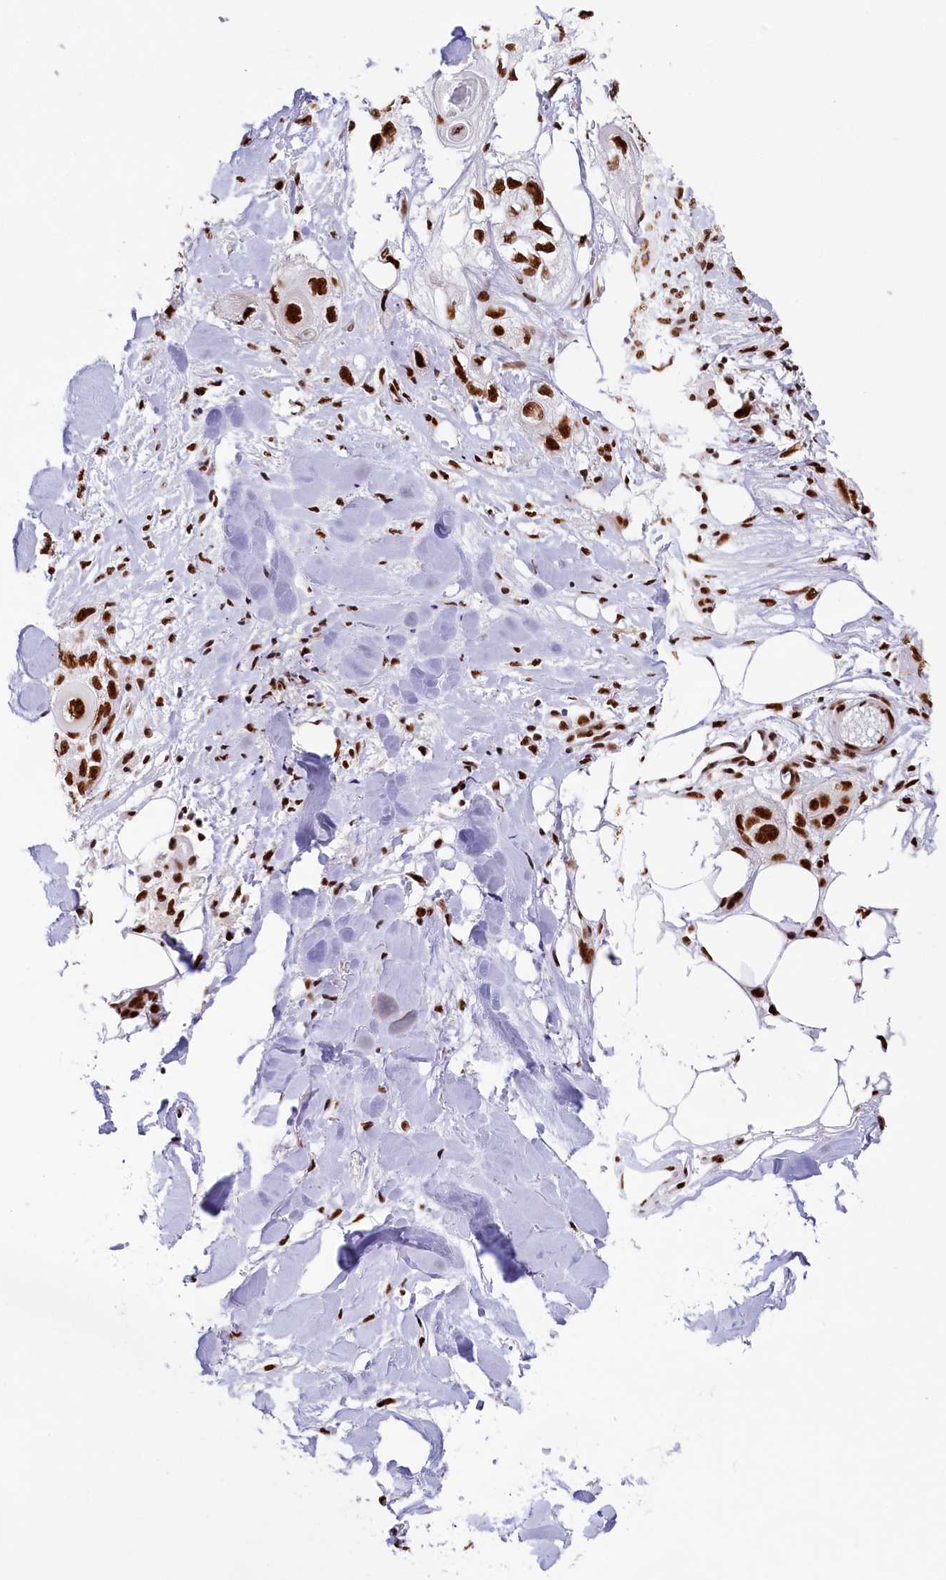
{"staining": {"intensity": "strong", "quantity": ">75%", "location": "nuclear"}, "tissue": "skin cancer", "cell_type": "Tumor cells", "image_type": "cancer", "snomed": [{"axis": "morphology", "description": "Normal tissue, NOS"}, {"axis": "morphology", "description": "Squamous cell carcinoma, NOS"}, {"axis": "topography", "description": "Skin"}], "caption": "Strong nuclear staining for a protein is present in about >75% of tumor cells of skin cancer (squamous cell carcinoma) using immunohistochemistry.", "gene": "SNRNP70", "patient": {"sex": "male", "age": 72}}